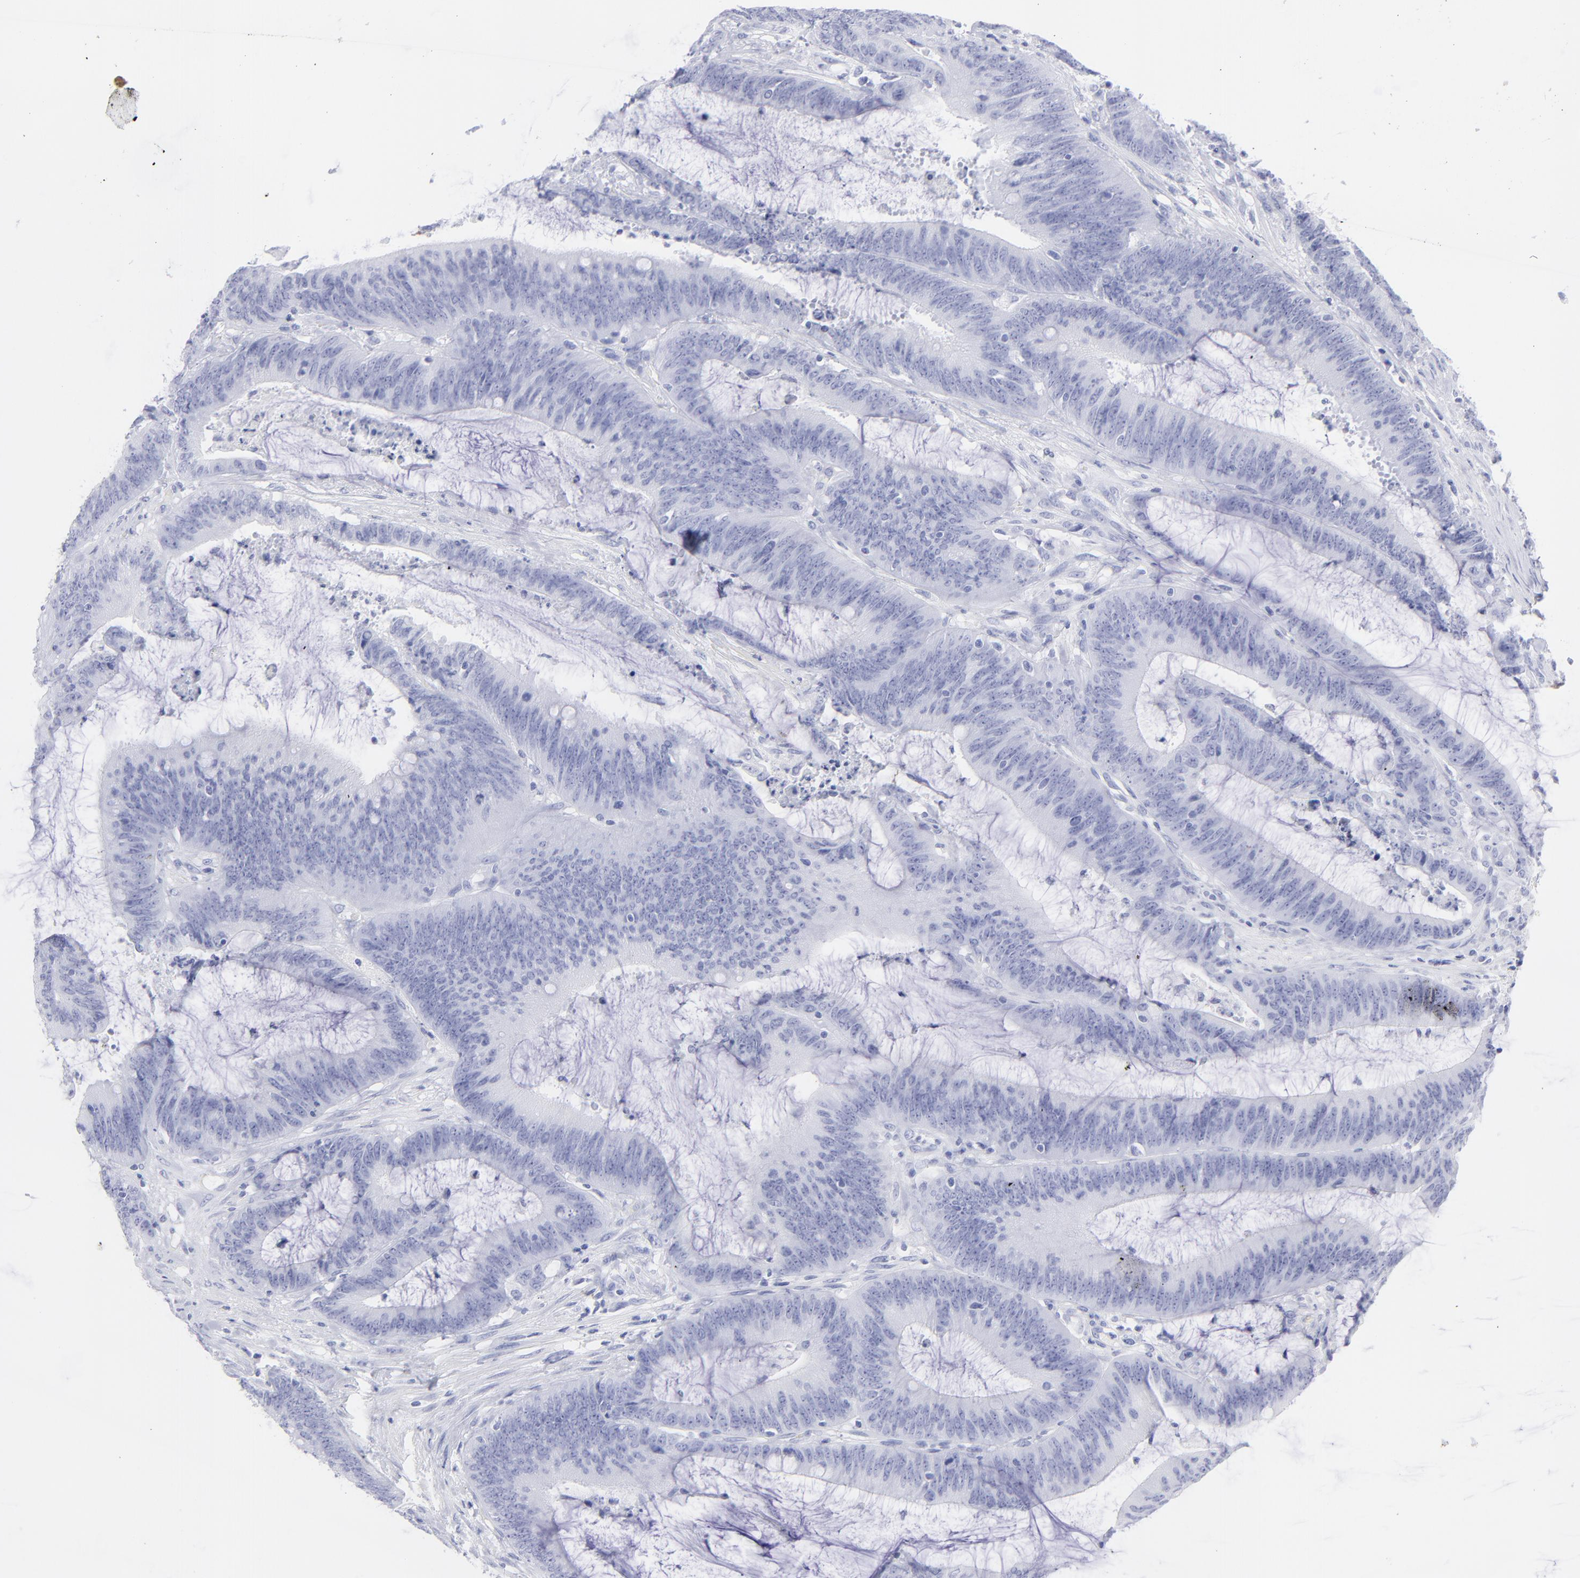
{"staining": {"intensity": "negative", "quantity": "none", "location": "none"}, "tissue": "colorectal cancer", "cell_type": "Tumor cells", "image_type": "cancer", "snomed": [{"axis": "morphology", "description": "Adenocarcinoma, NOS"}, {"axis": "topography", "description": "Rectum"}], "caption": "Colorectal cancer was stained to show a protein in brown. There is no significant staining in tumor cells.", "gene": "F13B", "patient": {"sex": "female", "age": 66}}